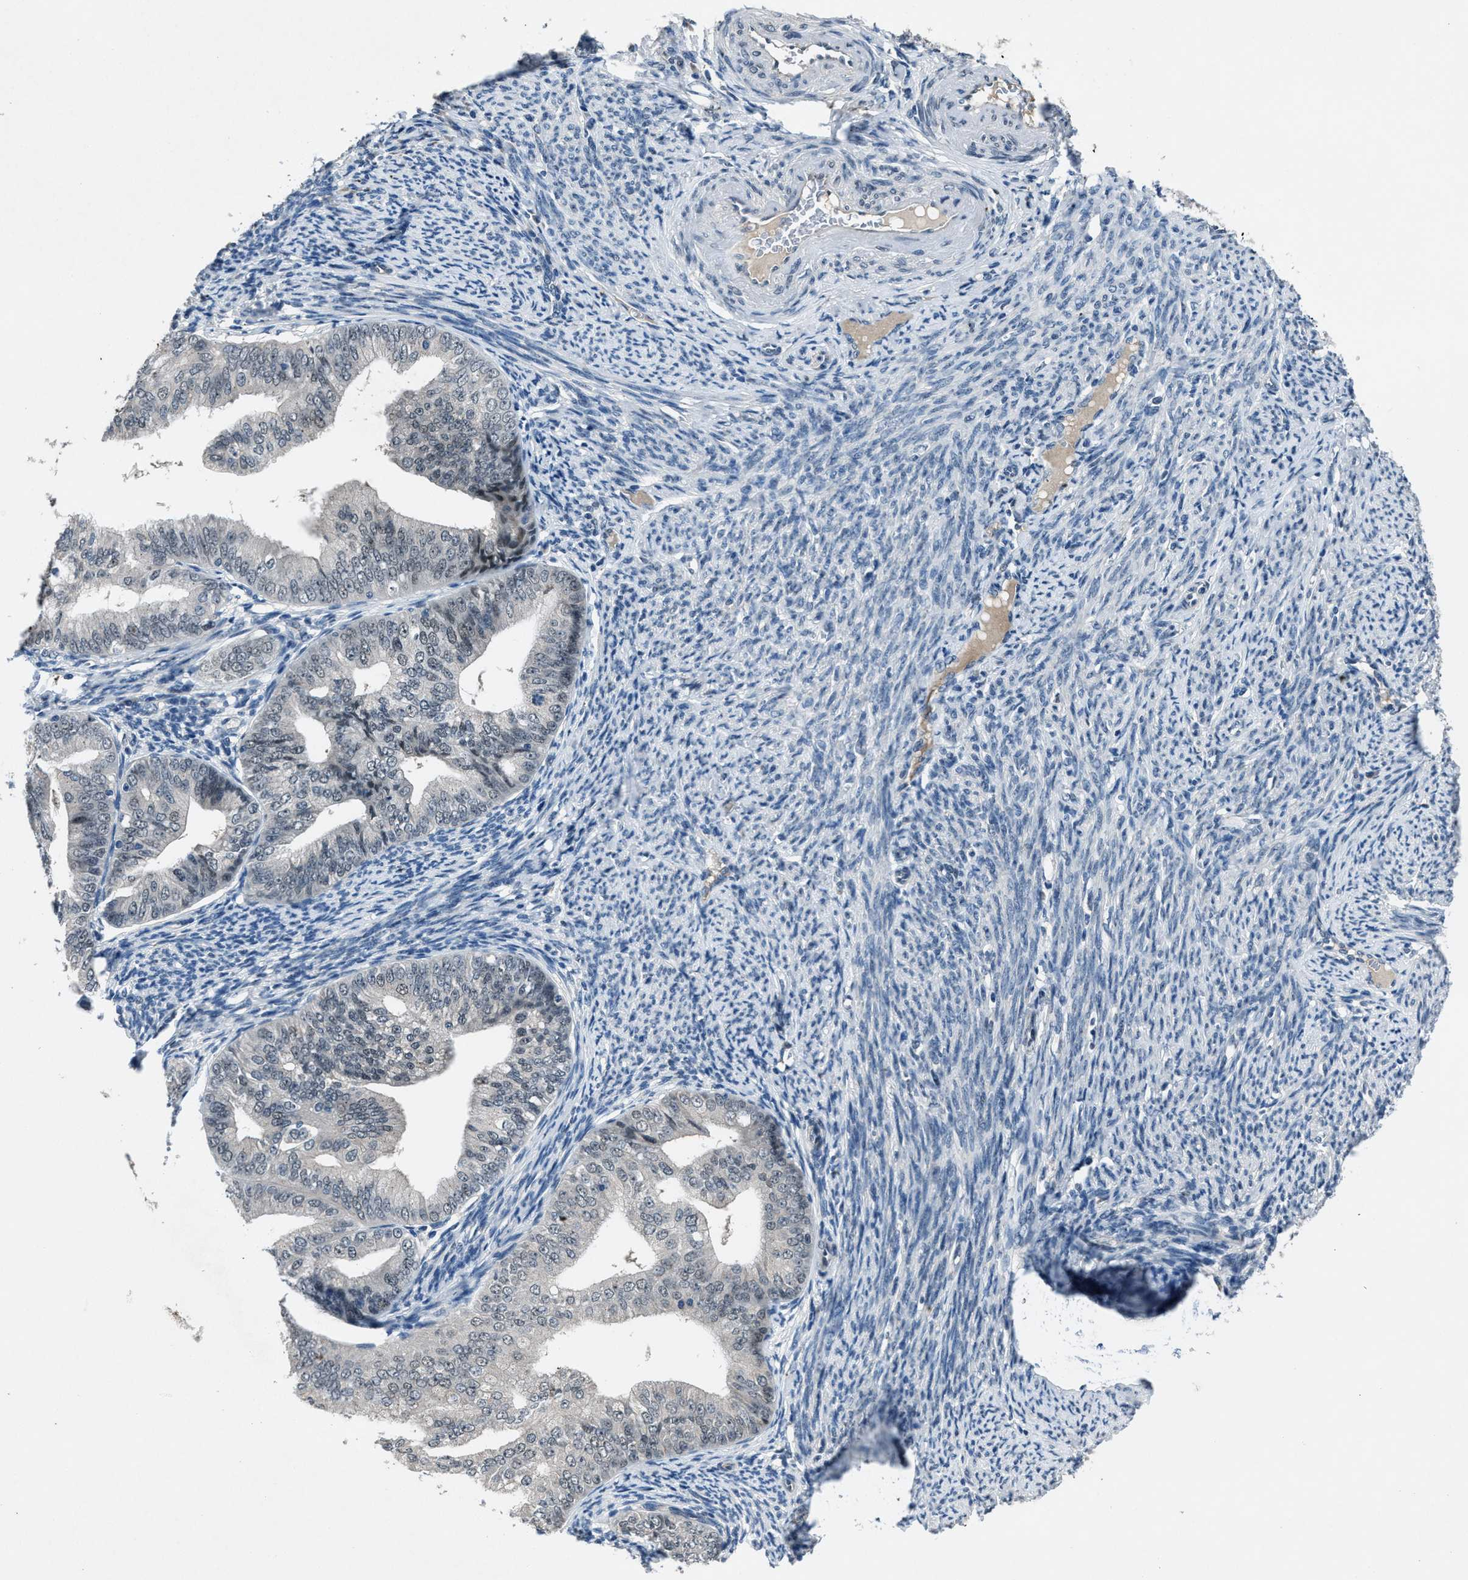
{"staining": {"intensity": "negative", "quantity": "none", "location": "none"}, "tissue": "endometrial cancer", "cell_type": "Tumor cells", "image_type": "cancer", "snomed": [{"axis": "morphology", "description": "Adenocarcinoma, NOS"}, {"axis": "topography", "description": "Endometrium"}], "caption": "This histopathology image is of endometrial cancer stained with IHC to label a protein in brown with the nuclei are counter-stained blue. There is no staining in tumor cells.", "gene": "DUSP19", "patient": {"sex": "female", "age": 63}}